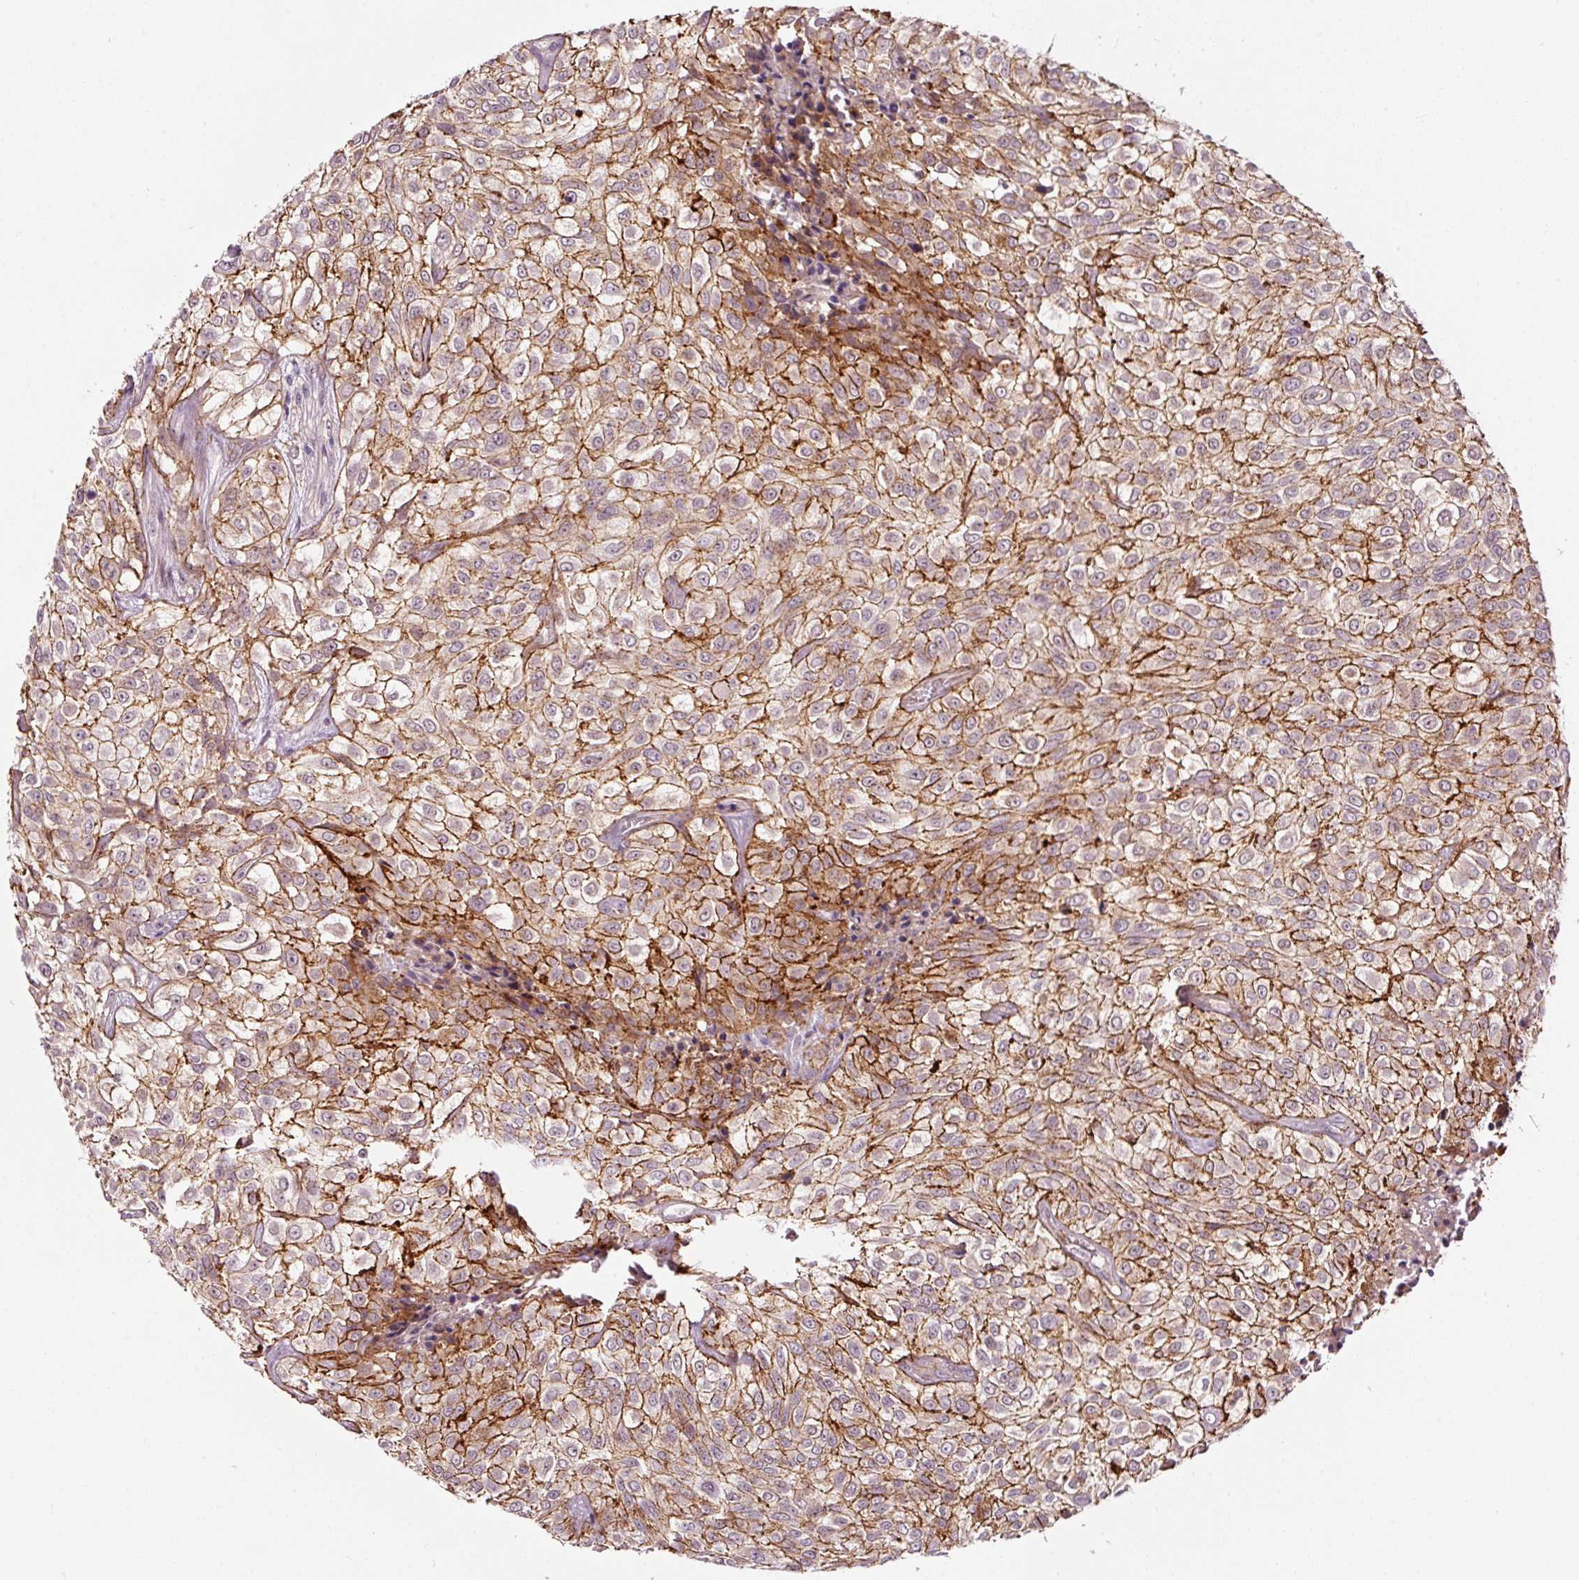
{"staining": {"intensity": "moderate", "quantity": ">75%", "location": "cytoplasmic/membranous"}, "tissue": "urothelial cancer", "cell_type": "Tumor cells", "image_type": "cancer", "snomed": [{"axis": "morphology", "description": "Urothelial carcinoma, High grade"}, {"axis": "topography", "description": "Urinary bladder"}], "caption": "This photomicrograph shows IHC staining of high-grade urothelial carcinoma, with medium moderate cytoplasmic/membranous expression in approximately >75% of tumor cells.", "gene": "ABCB4", "patient": {"sex": "male", "age": 56}}